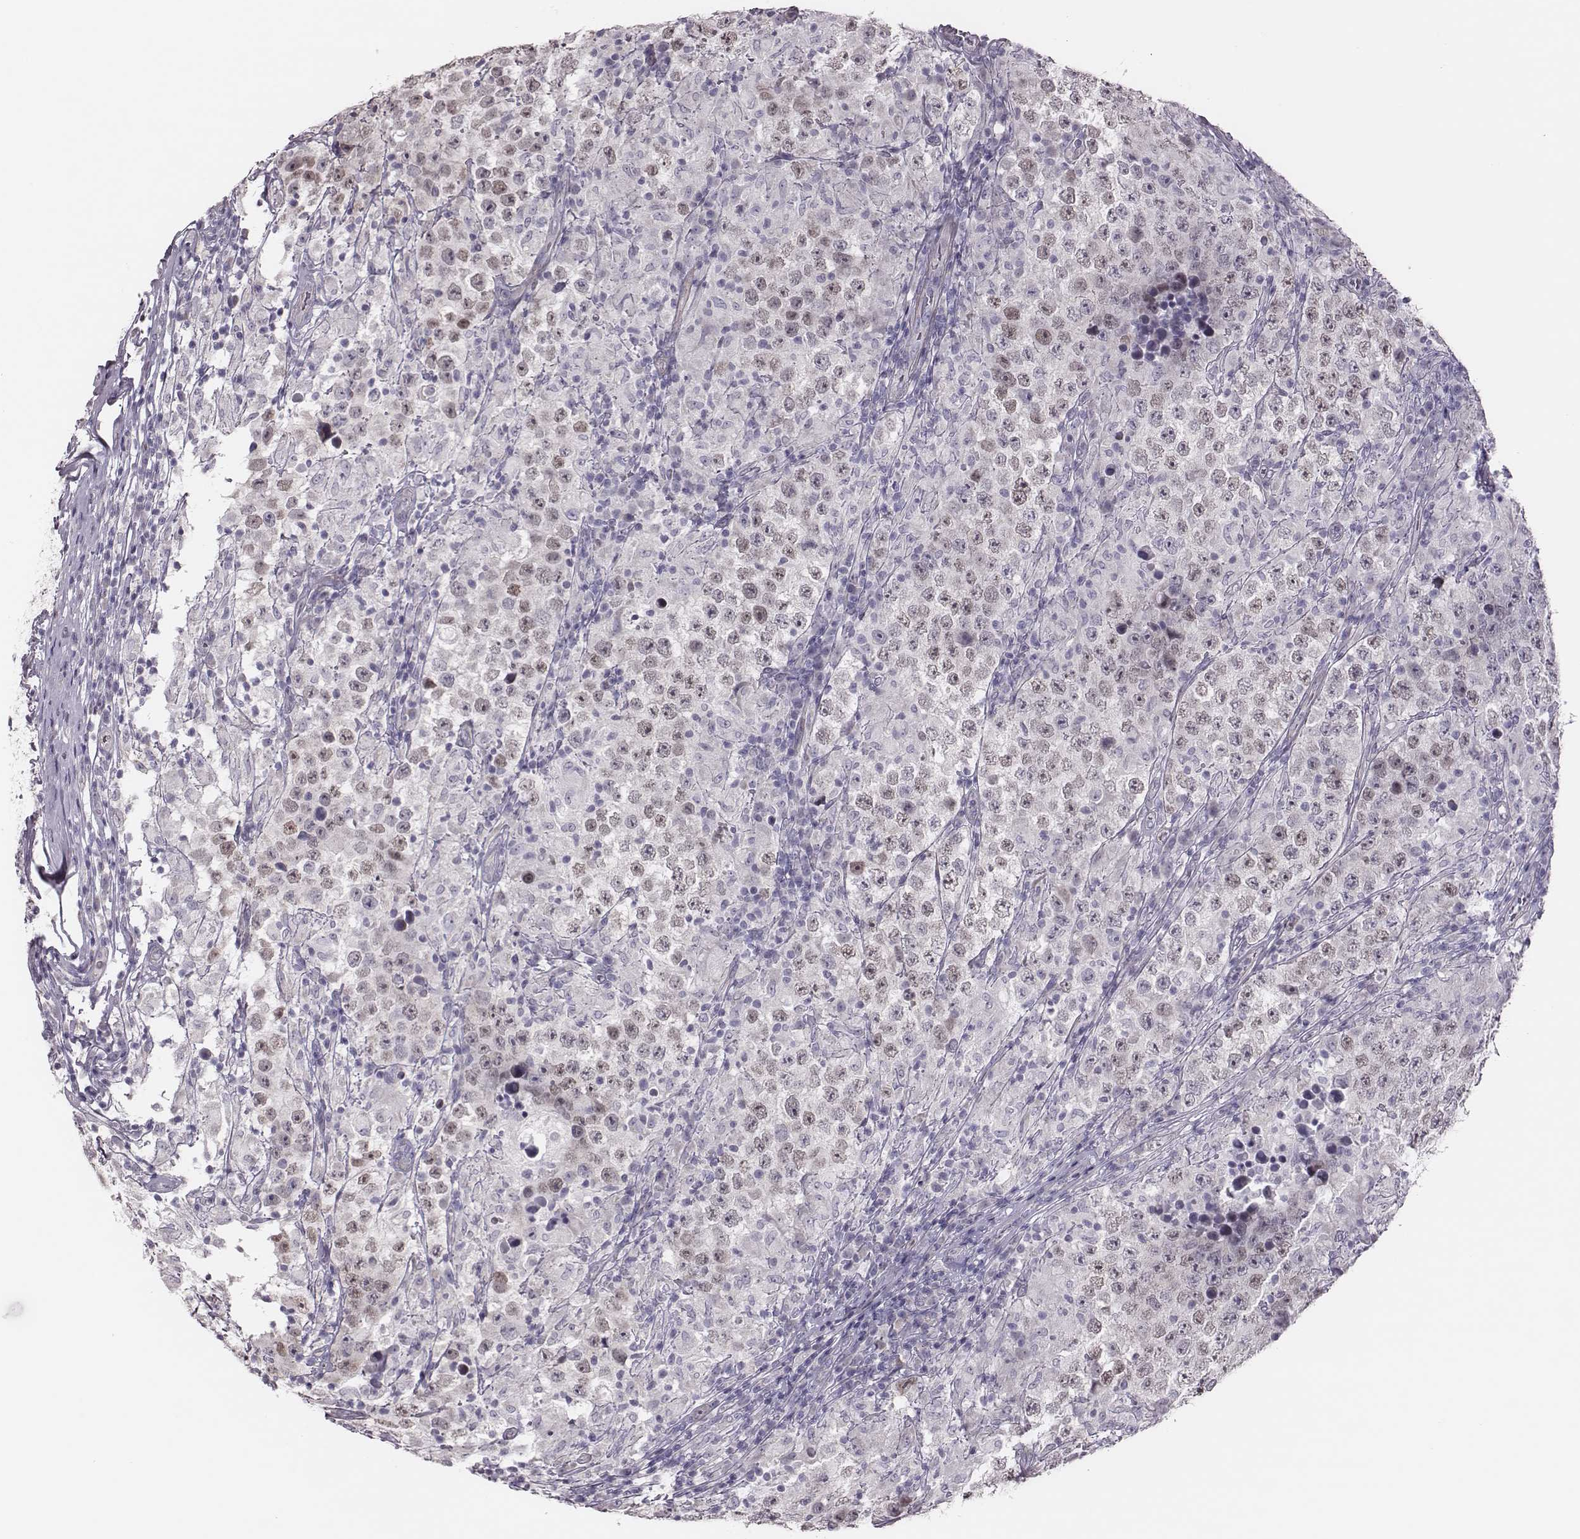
{"staining": {"intensity": "negative", "quantity": "none", "location": "none"}, "tissue": "testis cancer", "cell_type": "Tumor cells", "image_type": "cancer", "snomed": [{"axis": "morphology", "description": "Seminoma, NOS"}, {"axis": "morphology", "description": "Carcinoma, Embryonal, NOS"}, {"axis": "topography", "description": "Testis"}], "caption": "Tumor cells are negative for protein expression in human seminoma (testis).", "gene": "SCML2", "patient": {"sex": "male", "age": 41}}